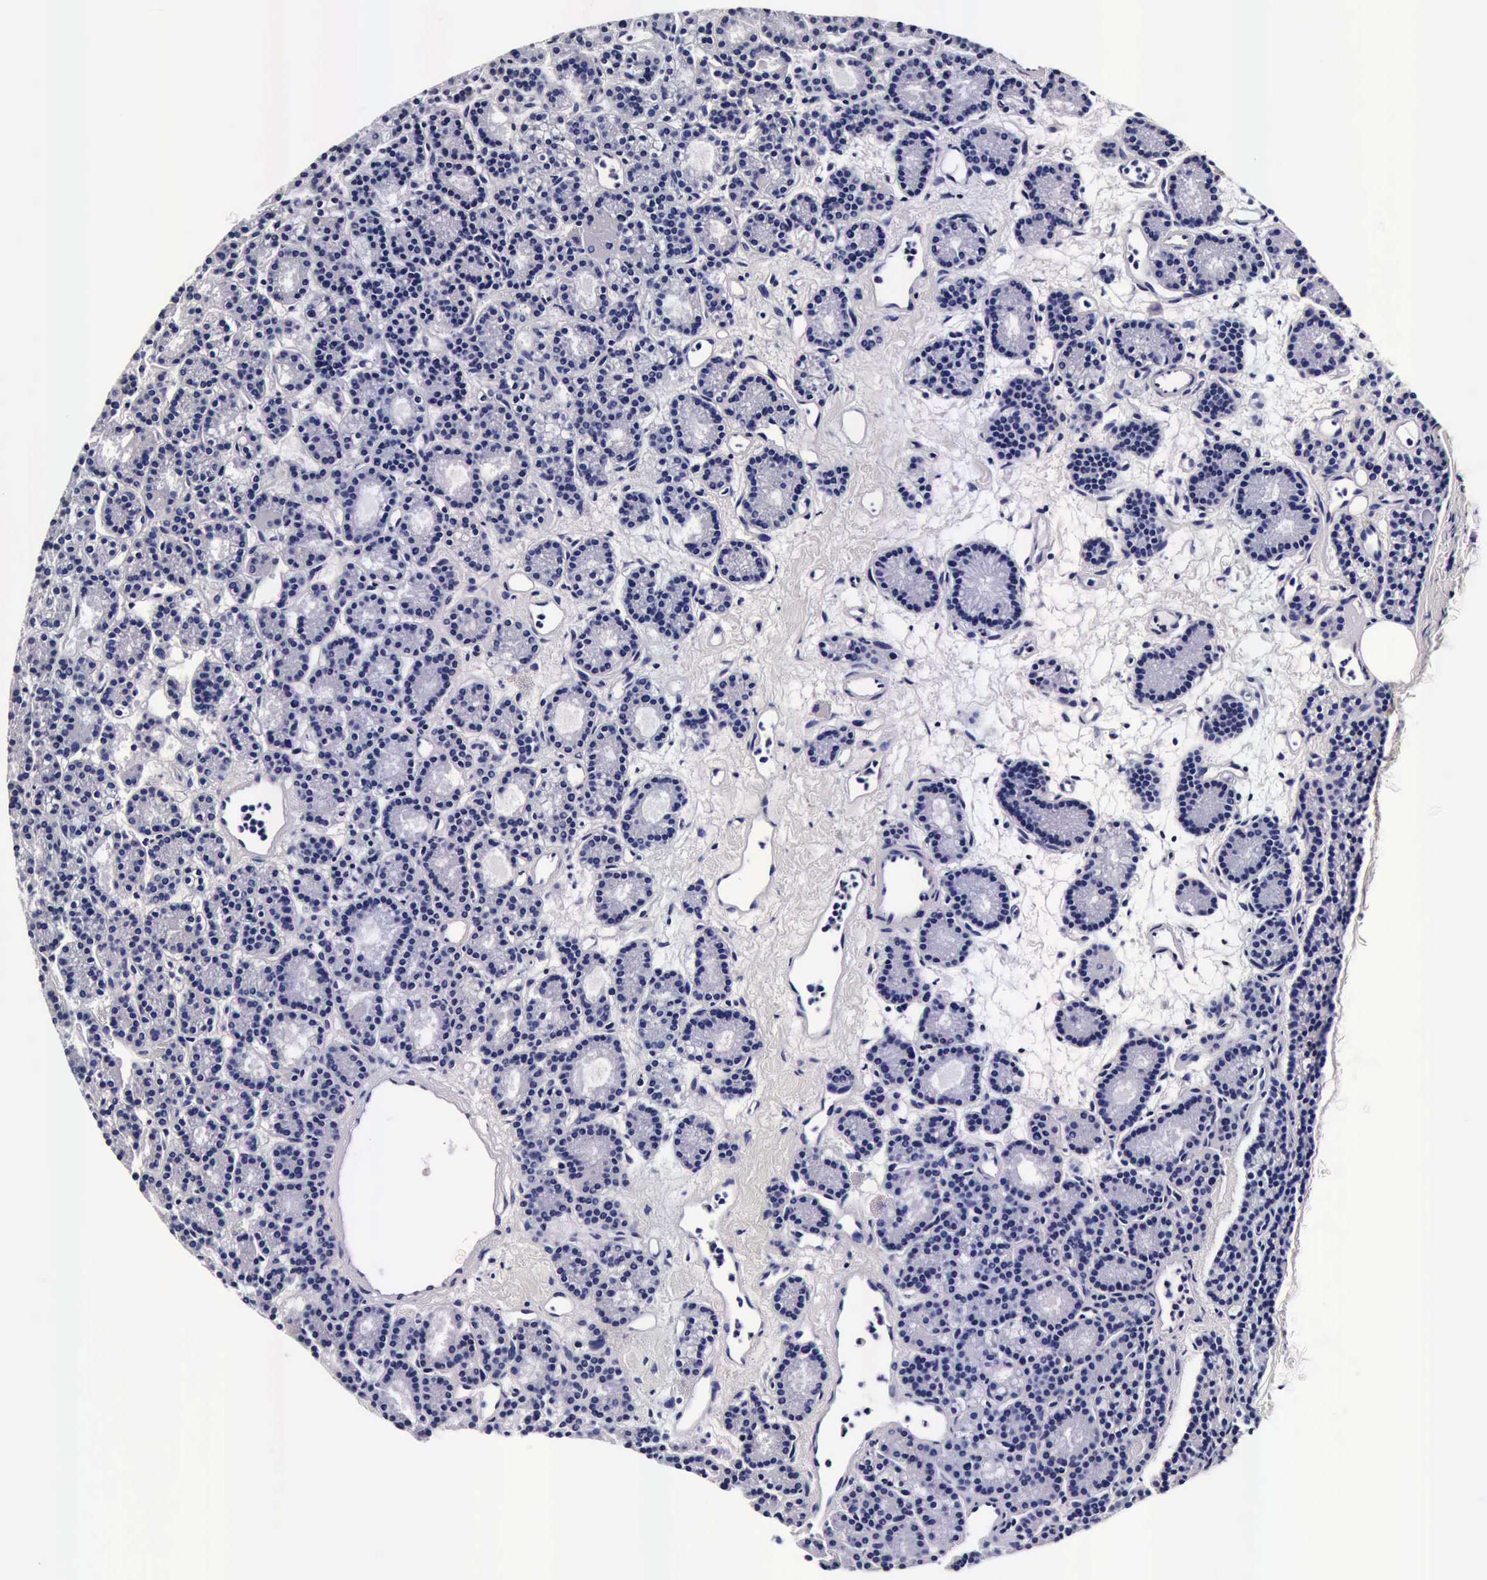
{"staining": {"intensity": "negative", "quantity": "none", "location": "none"}, "tissue": "parathyroid gland", "cell_type": "Glandular cells", "image_type": "normal", "snomed": [{"axis": "morphology", "description": "Normal tissue, NOS"}, {"axis": "topography", "description": "Parathyroid gland"}], "caption": "IHC photomicrograph of normal parathyroid gland stained for a protein (brown), which reveals no expression in glandular cells.", "gene": "IAPP", "patient": {"sex": "male", "age": 85}}